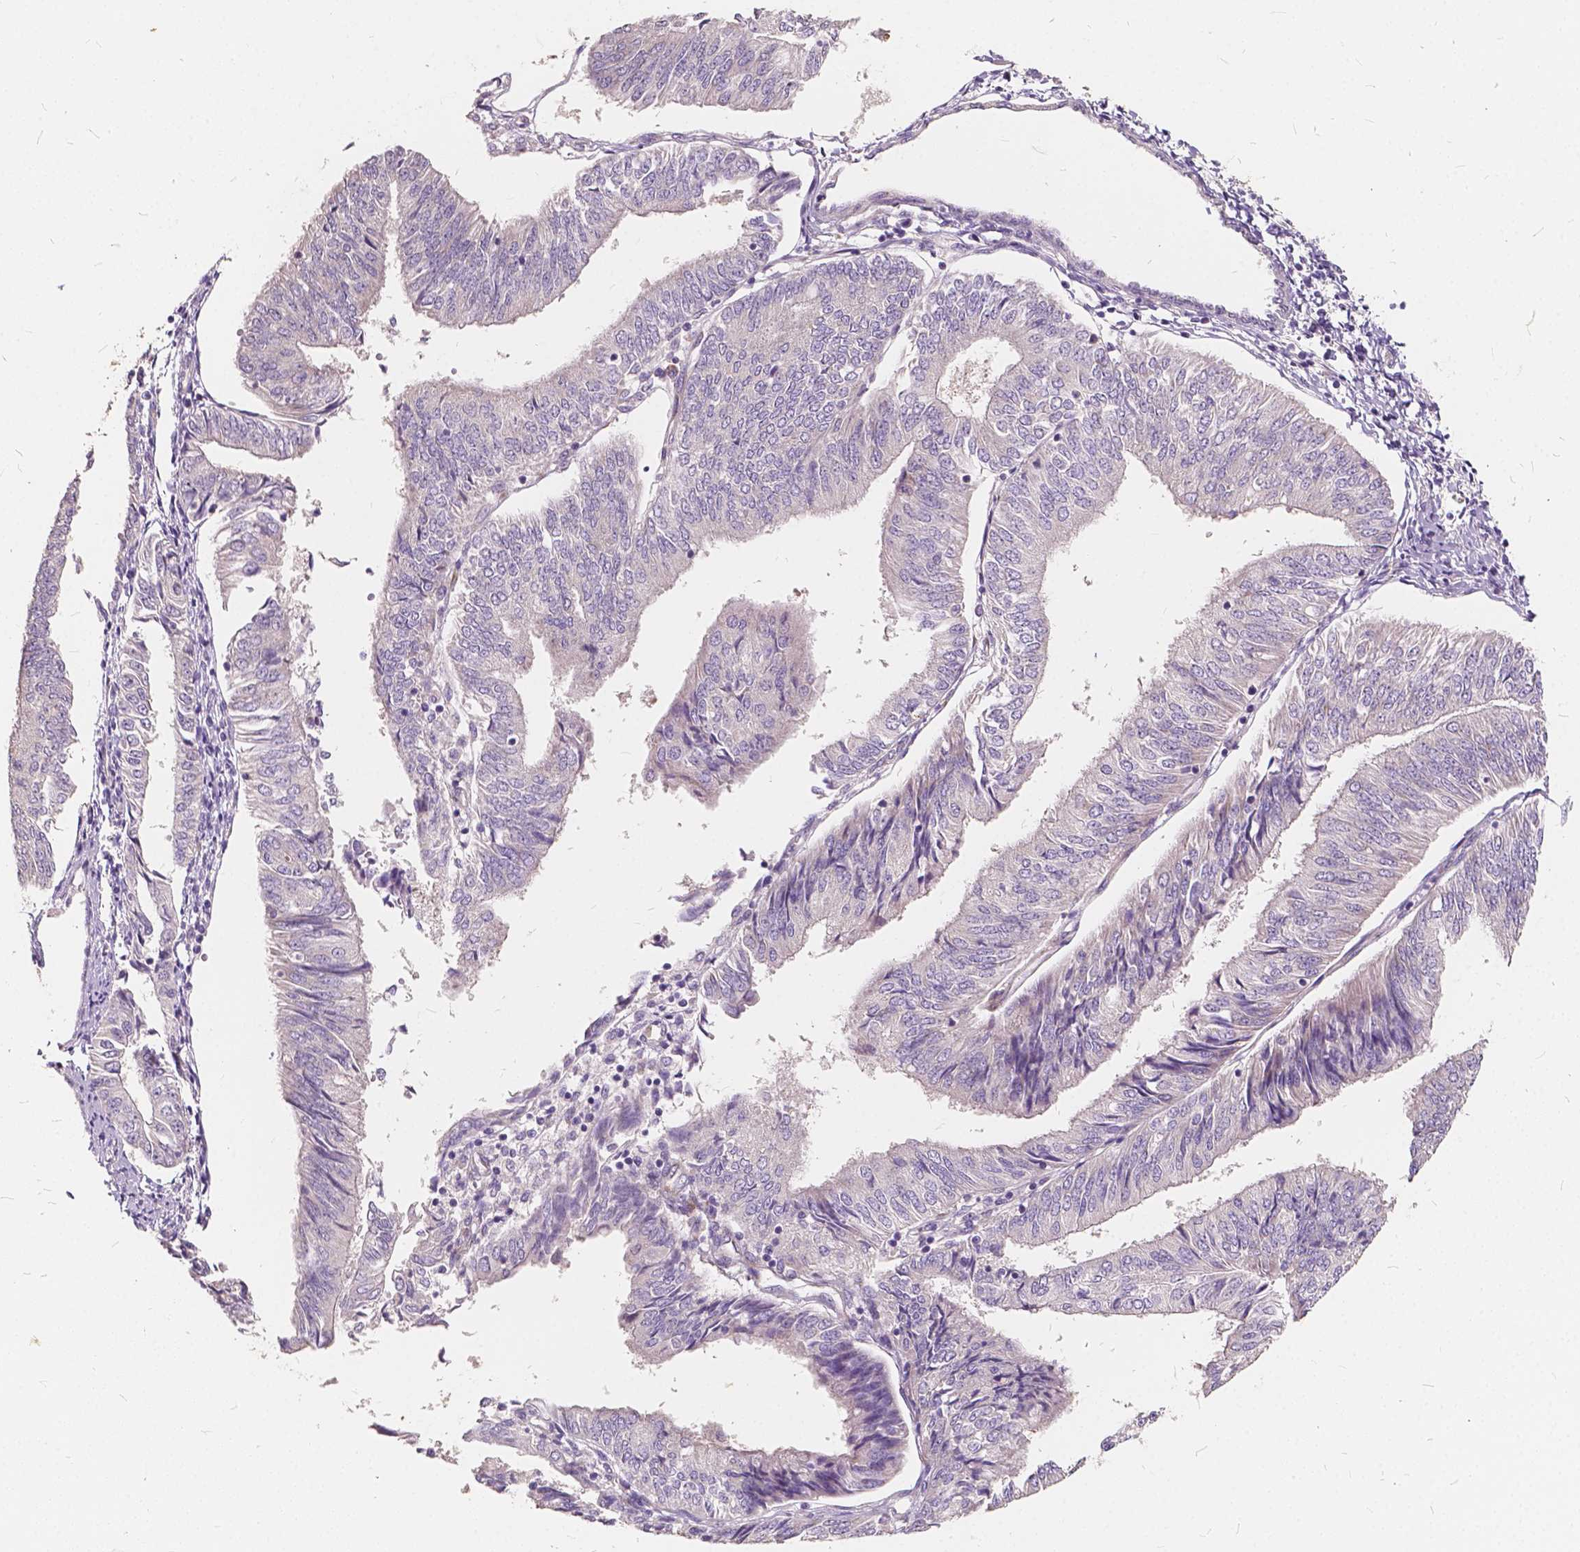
{"staining": {"intensity": "negative", "quantity": "none", "location": "none"}, "tissue": "endometrial cancer", "cell_type": "Tumor cells", "image_type": "cancer", "snomed": [{"axis": "morphology", "description": "Adenocarcinoma, NOS"}, {"axis": "topography", "description": "Endometrium"}], "caption": "This is a image of immunohistochemistry (IHC) staining of endometrial cancer (adenocarcinoma), which shows no positivity in tumor cells. (DAB (3,3'-diaminobenzidine) IHC with hematoxylin counter stain).", "gene": "SLC7A8", "patient": {"sex": "female", "age": 58}}